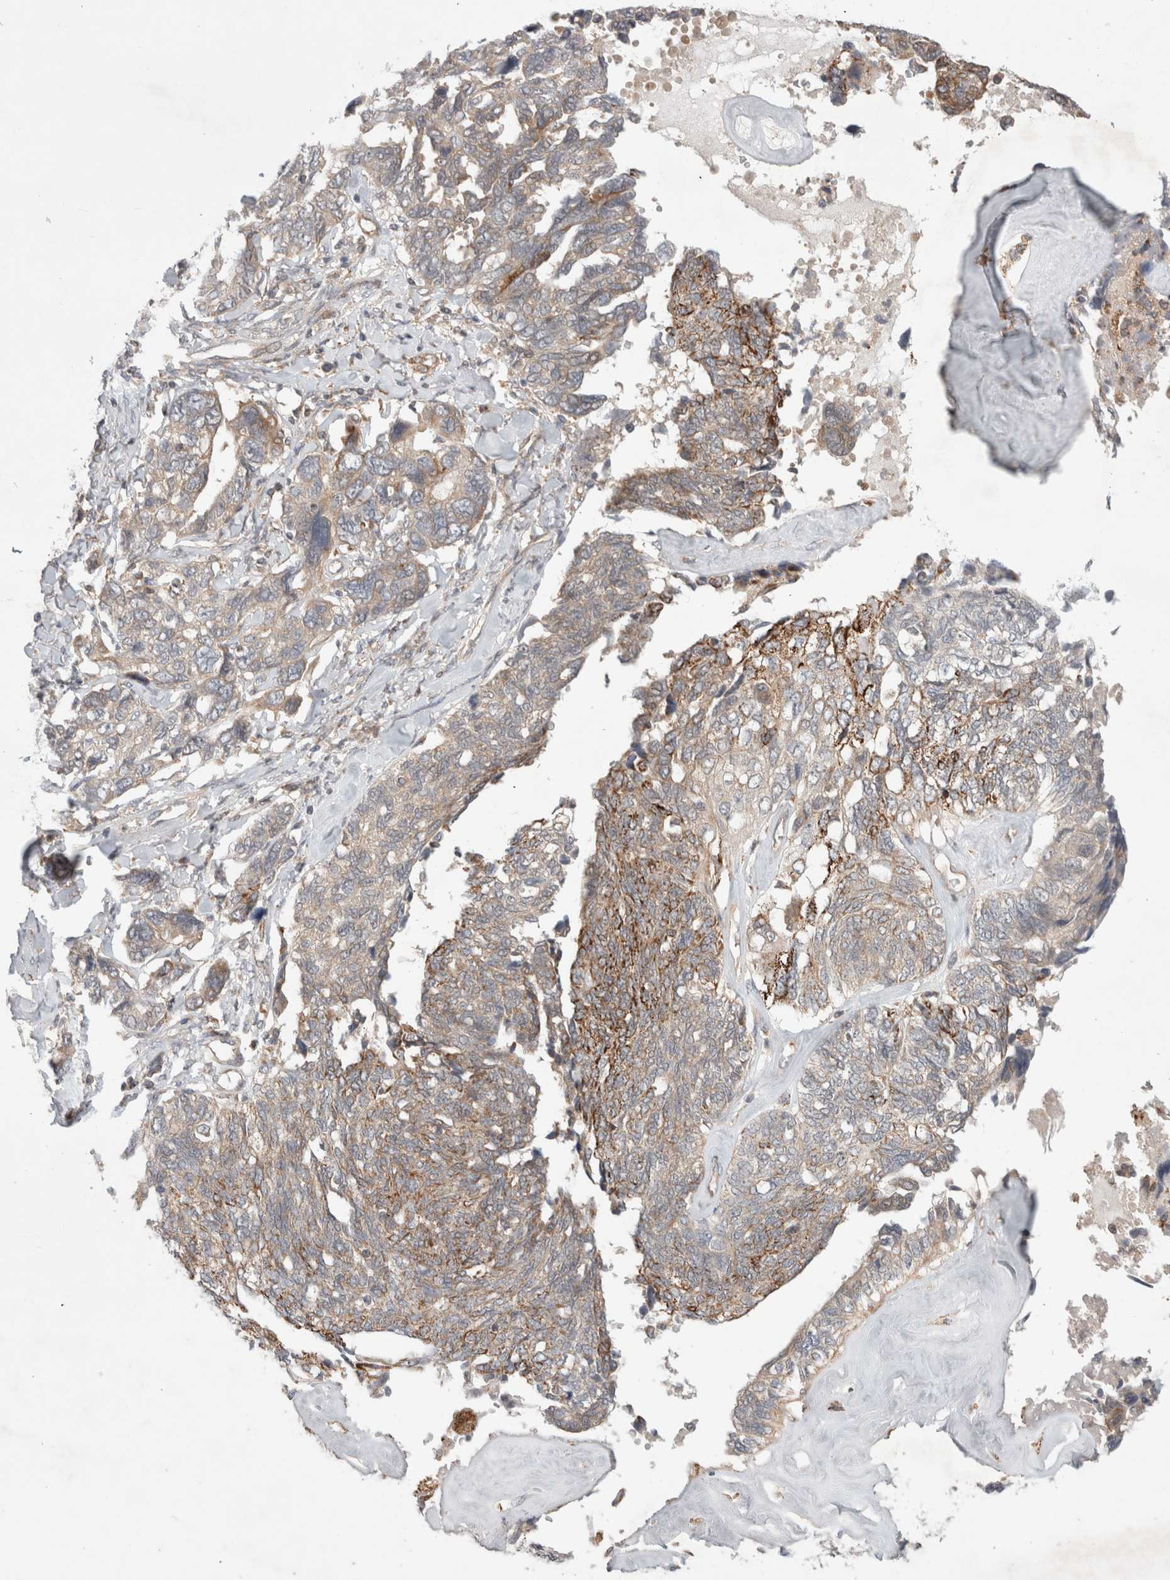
{"staining": {"intensity": "moderate", "quantity": "25%-75%", "location": "cytoplasmic/membranous"}, "tissue": "ovarian cancer", "cell_type": "Tumor cells", "image_type": "cancer", "snomed": [{"axis": "morphology", "description": "Cystadenocarcinoma, serous, NOS"}, {"axis": "topography", "description": "Ovary"}], "caption": "Human ovarian cancer stained with a brown dye reveals moderate cytoplasmic/membranous positive expression in about 25%-75% of tumor cells.", "gene": "HROB", "patient": {"sex": "female", "age": 79}}